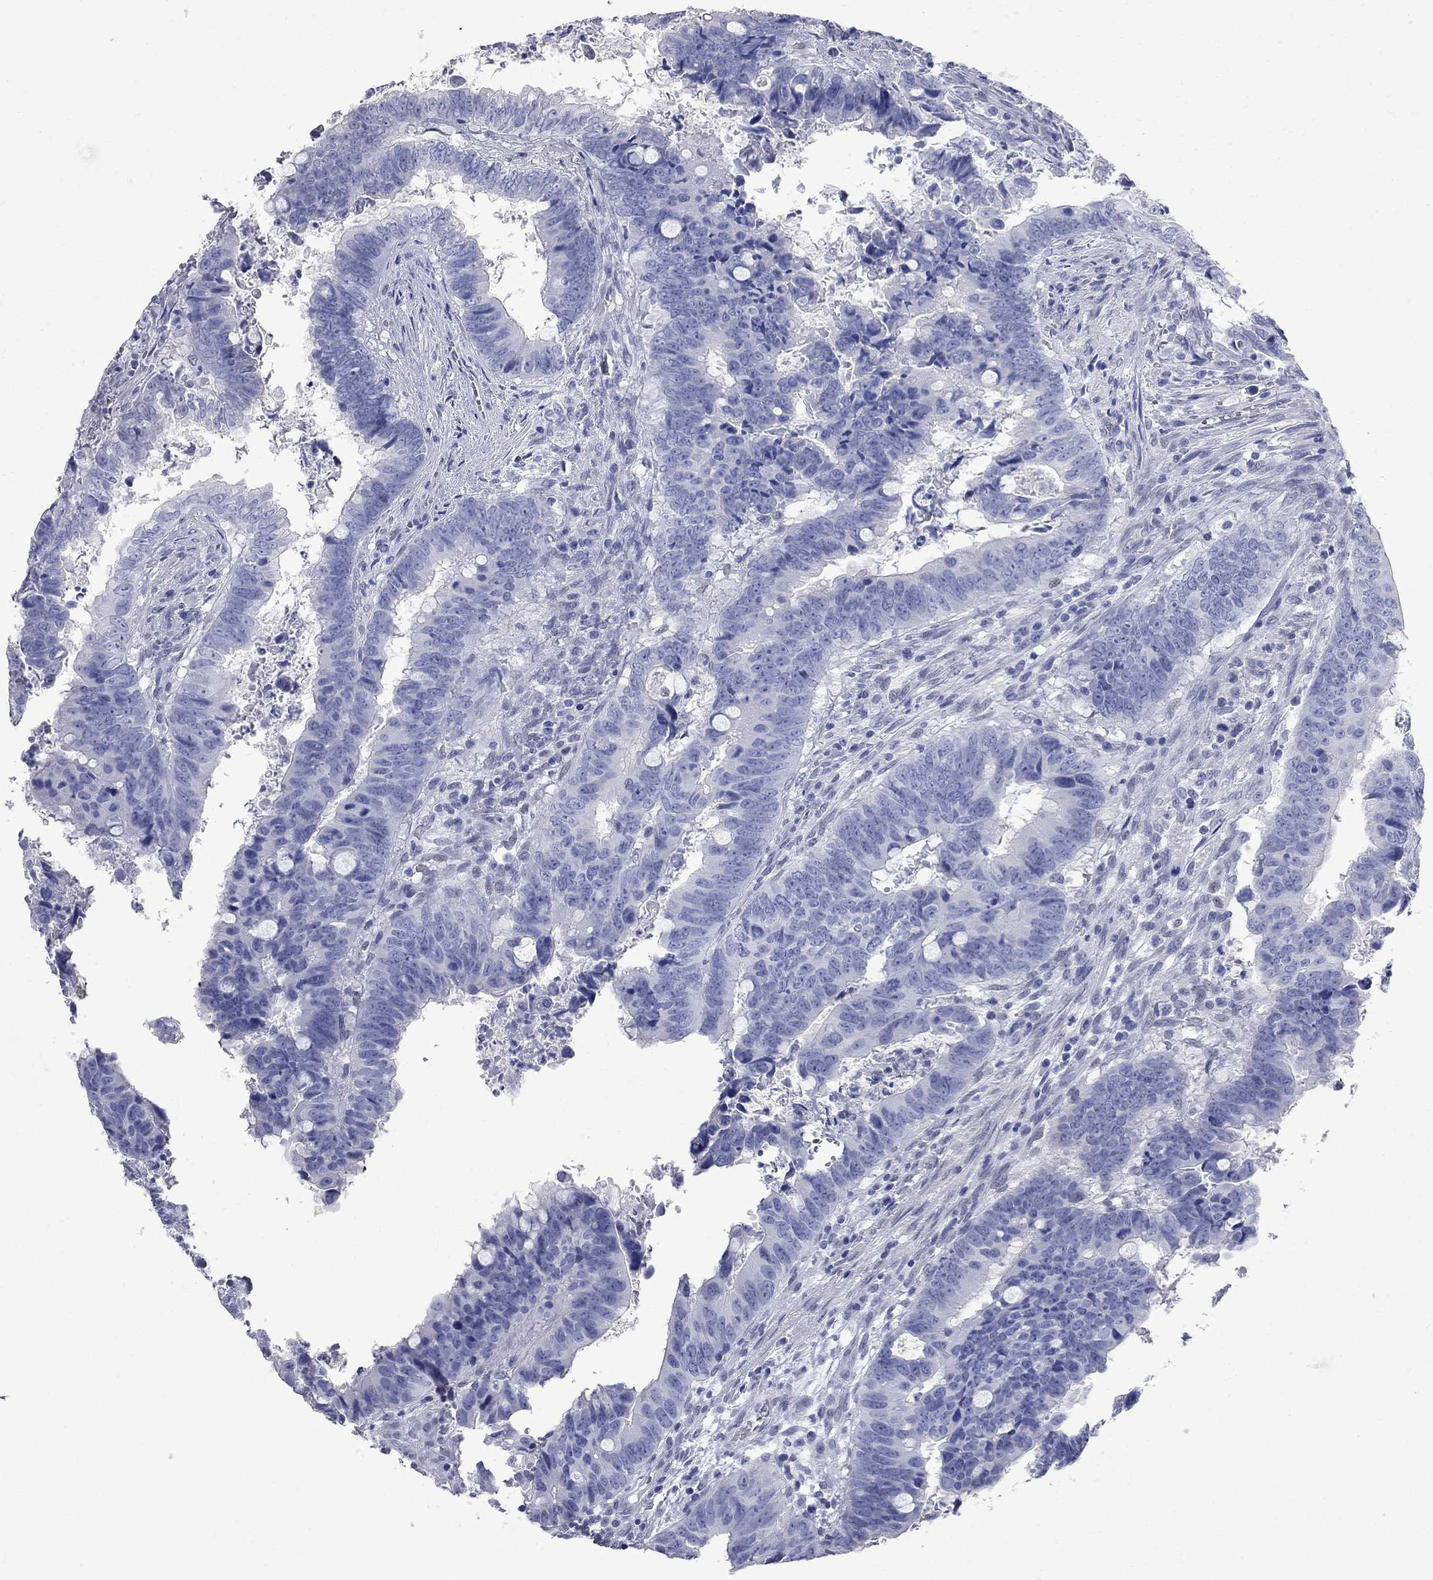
{"staining": {"intensity": "negative", "quantity": "none", "location": "none"}, "tissue": "colorectal cancer", "cell_type": "Tumor cells", "image_type": "cancer", "snomed": [{"axis": "morphology", "description": "Adenocarcinoma, NOS"}, {"axis": "topography", "description": "Colon"}], "caption": "The immunohistochemistry (IHC) photomicrograph has no significant positivity in tumor cells of colorectal cancer (adenocarcinoma) tissue.", "gene": "BPIFB1", "patient": {"sex": "female", "age": 82}}